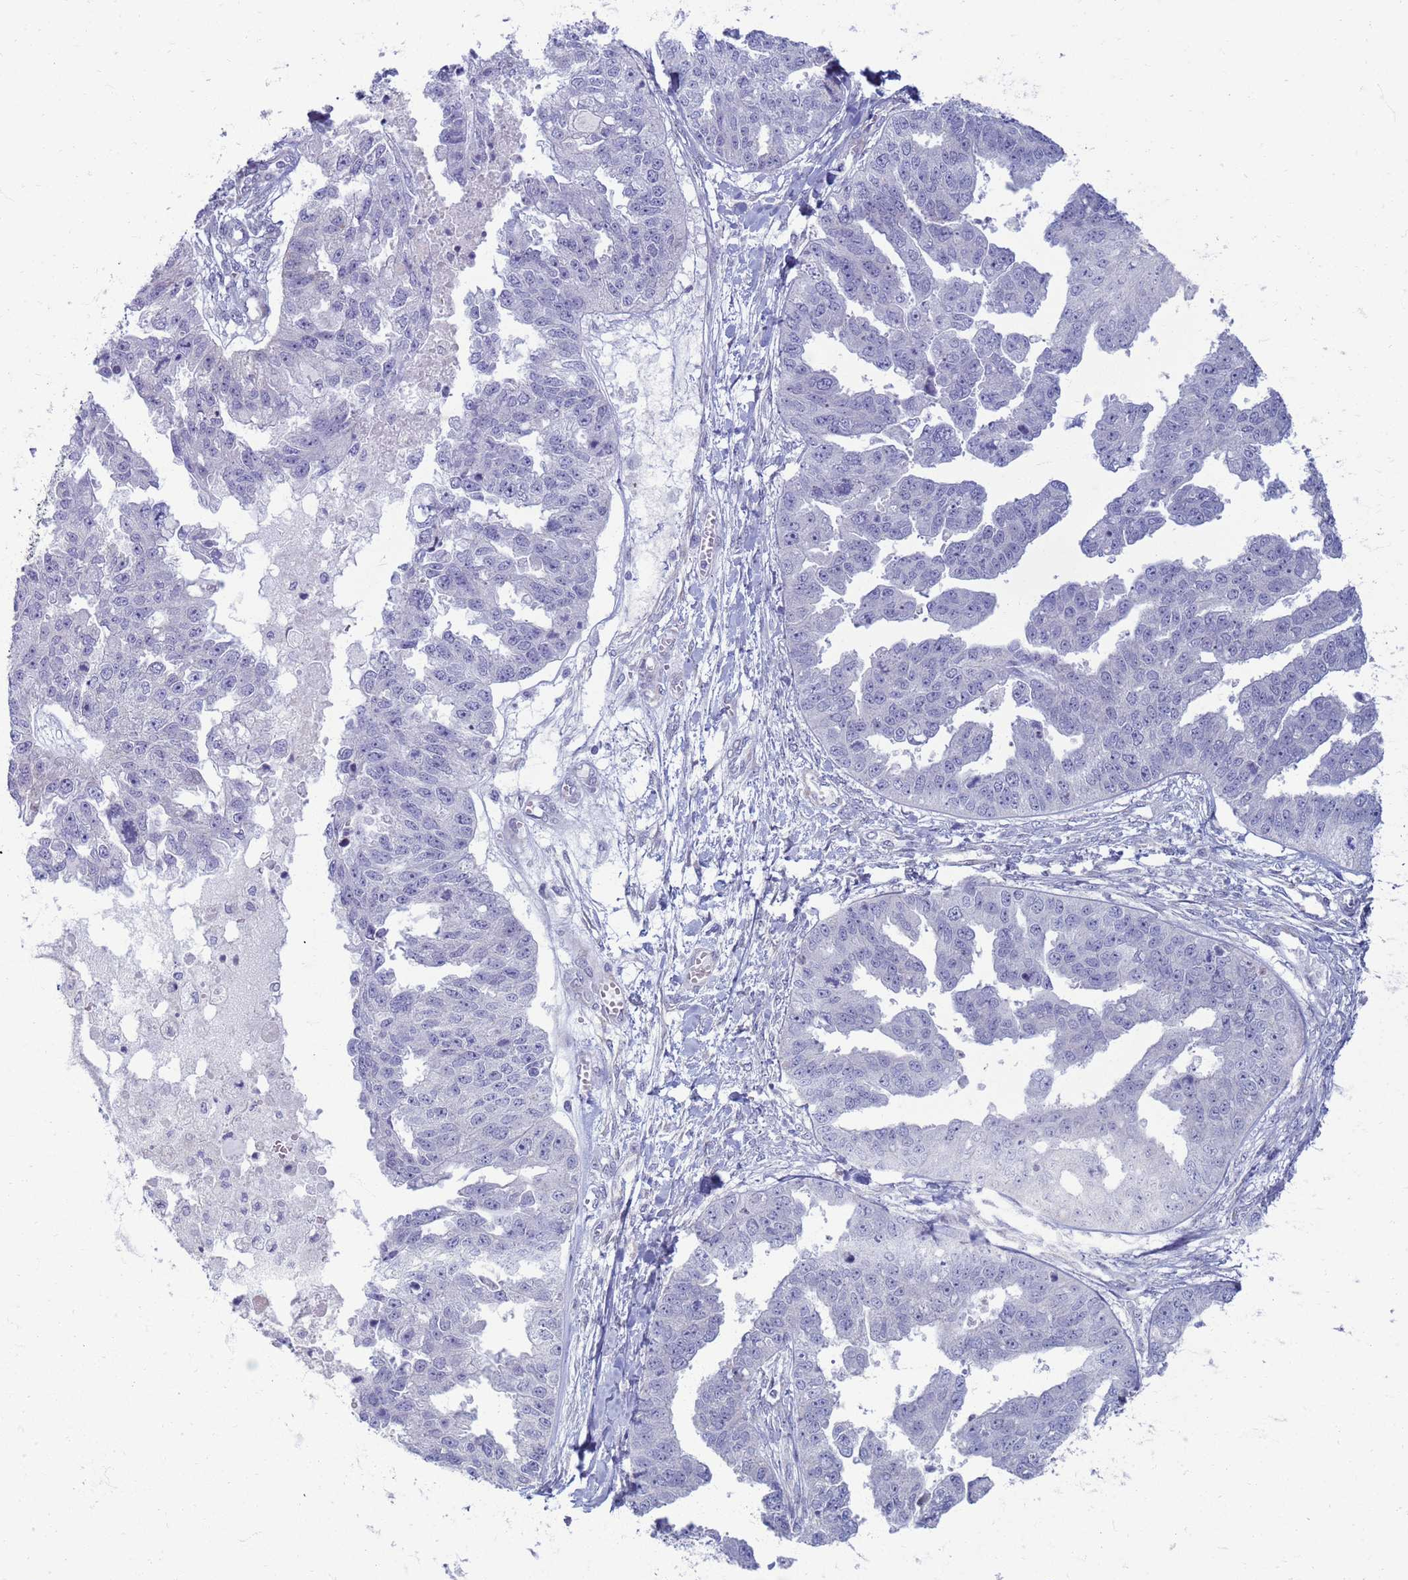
{"staining": {"intensity": "negative", "quantity": "none", "location": "none"}, "tissue": "ovarian cancer", "cell_type": "Tumor cells", "image_type": "cancer", "snomed": [{"axis": "morphology", "description": "Cystadenocarcinoma, serous, NOS"}, {"axis": "topography", "description": "Ovary"}], "caption": "Immunohistochemistry (IHC) of ovarian cancer demonstrates no positivity in tumor cells.", "gene": "CLCA2", "patient": {"sex": "female", "age": 58}}